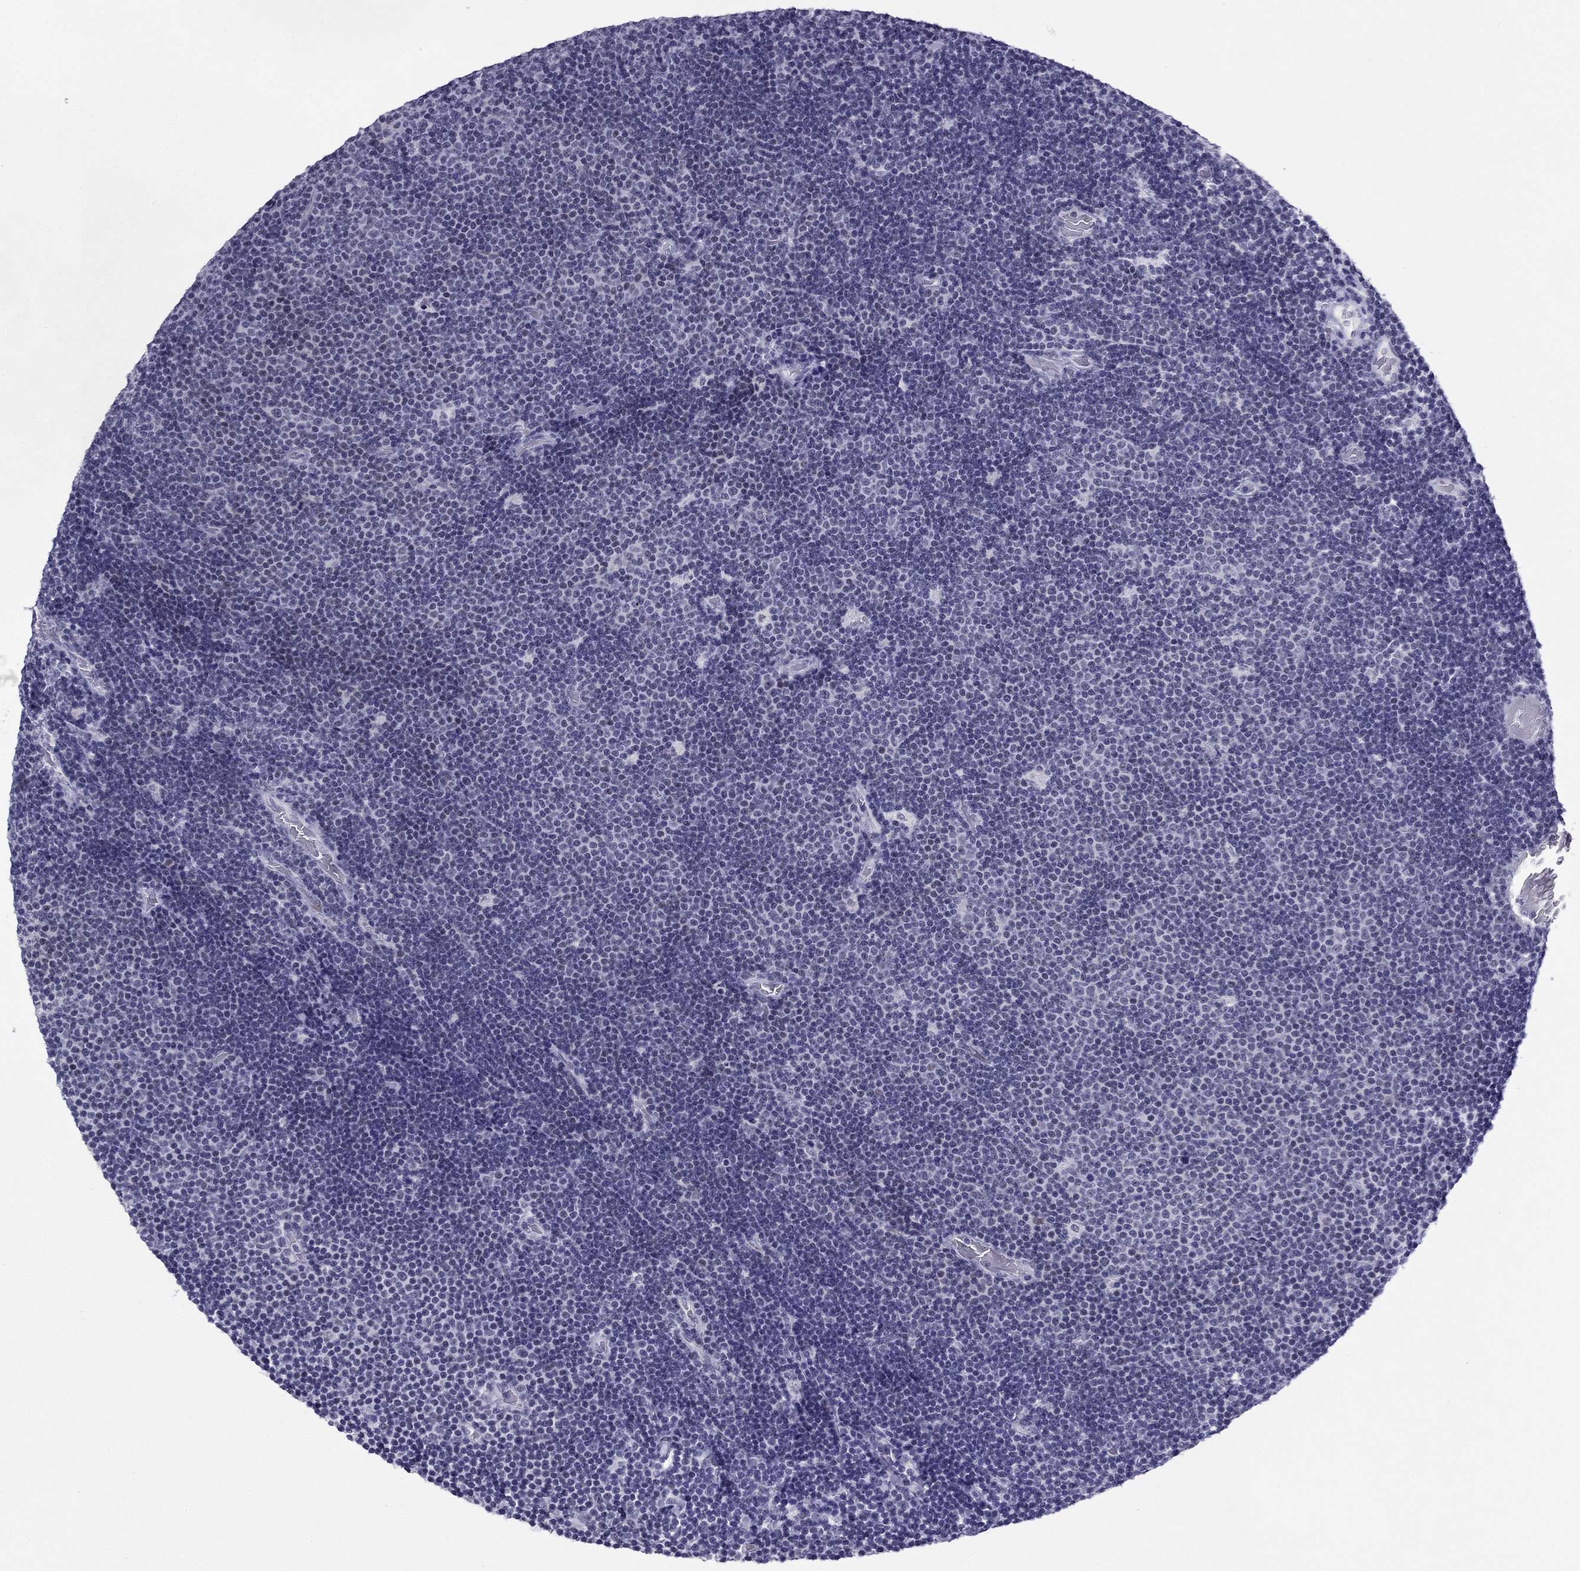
{"staining": {"intensity": "negative", "quantity": "none", "location": "none"}, "tissue": "lymphoma", "cell_type": "Tumor cells", "image_type": "cancer", "snomed": [{"axis": "morphology", "description": "Malignant lymphoma, non-Hodgkin's type, Low grade"}, {"axis": "topography", "description": "Brain"}], "caption": "Immunohistochemistry (IHC) image of malignant lymphoma, non-Hodgkin's type (low-grade) stained for a protein (brown), which exhibits no staining in tumor cells.", "gene": "MYLK3", "patient": {"sex": "female", "age": 66}}